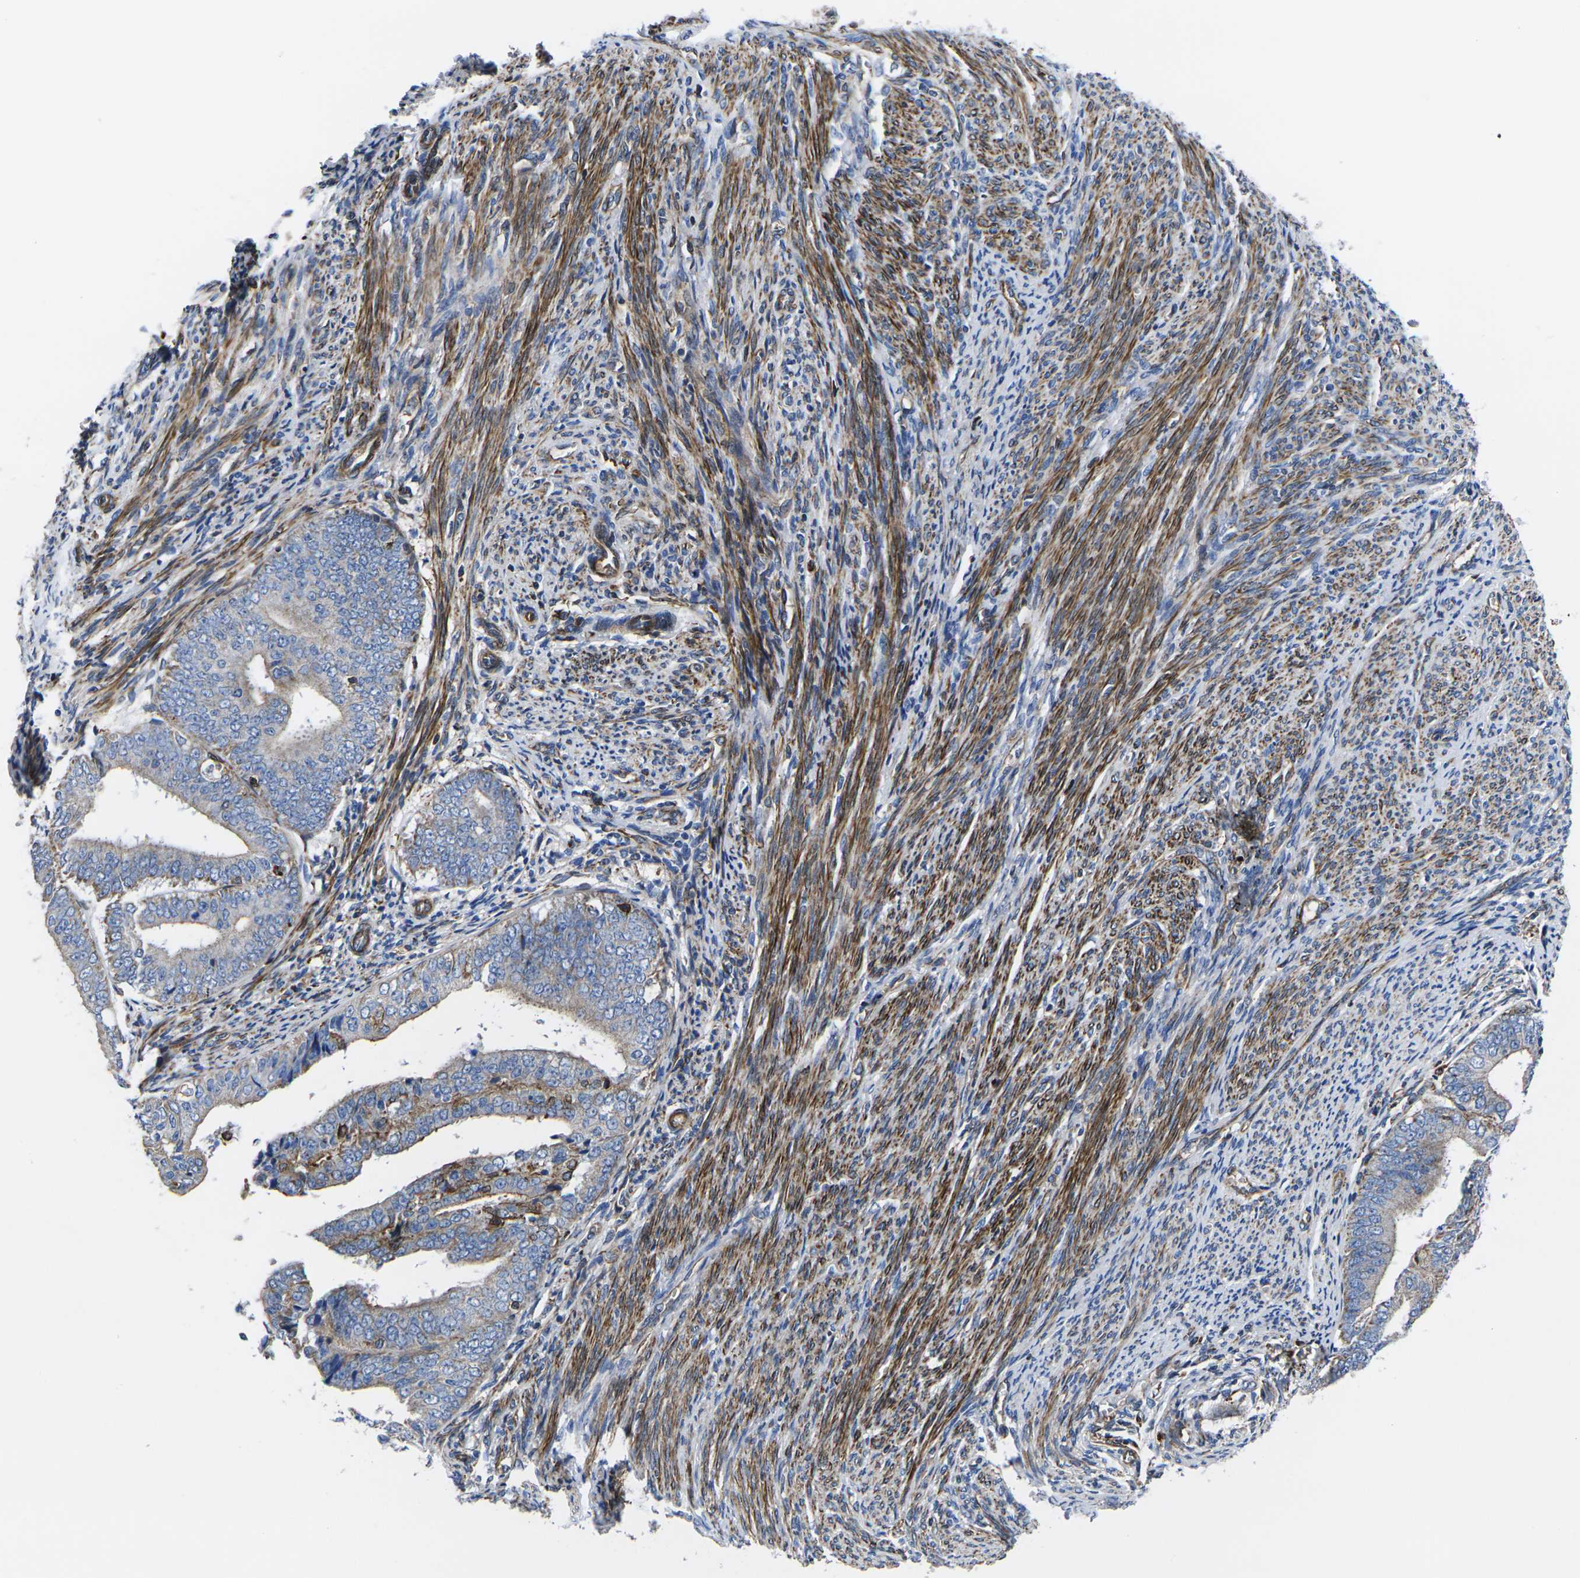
{"staining": {"intensity": "moderate", "quantity": "25%-75%", "location": "cytoplasmic/membranous"}, "tissue": "endometrial cancer", "cell_type": "Tumor cells", "image_type": "cancer", "snomed": [{"axis": "morphology", "description": "Adenocarcinoma, NOS"}, {"axis": "topography", "description": "Endometrium"}], "caption": "Immunohistochemistry (IHC) (DAB (3,3'-diaminobenzidine)) staining of endometrial cancer (adenocarcinoma) displays moderate cytoplasmic/membranous protein positivity in approximately 25%-75% of tumor cells.", "gene": "GPR4", "patient": {"sex": "female", "age": 63}}